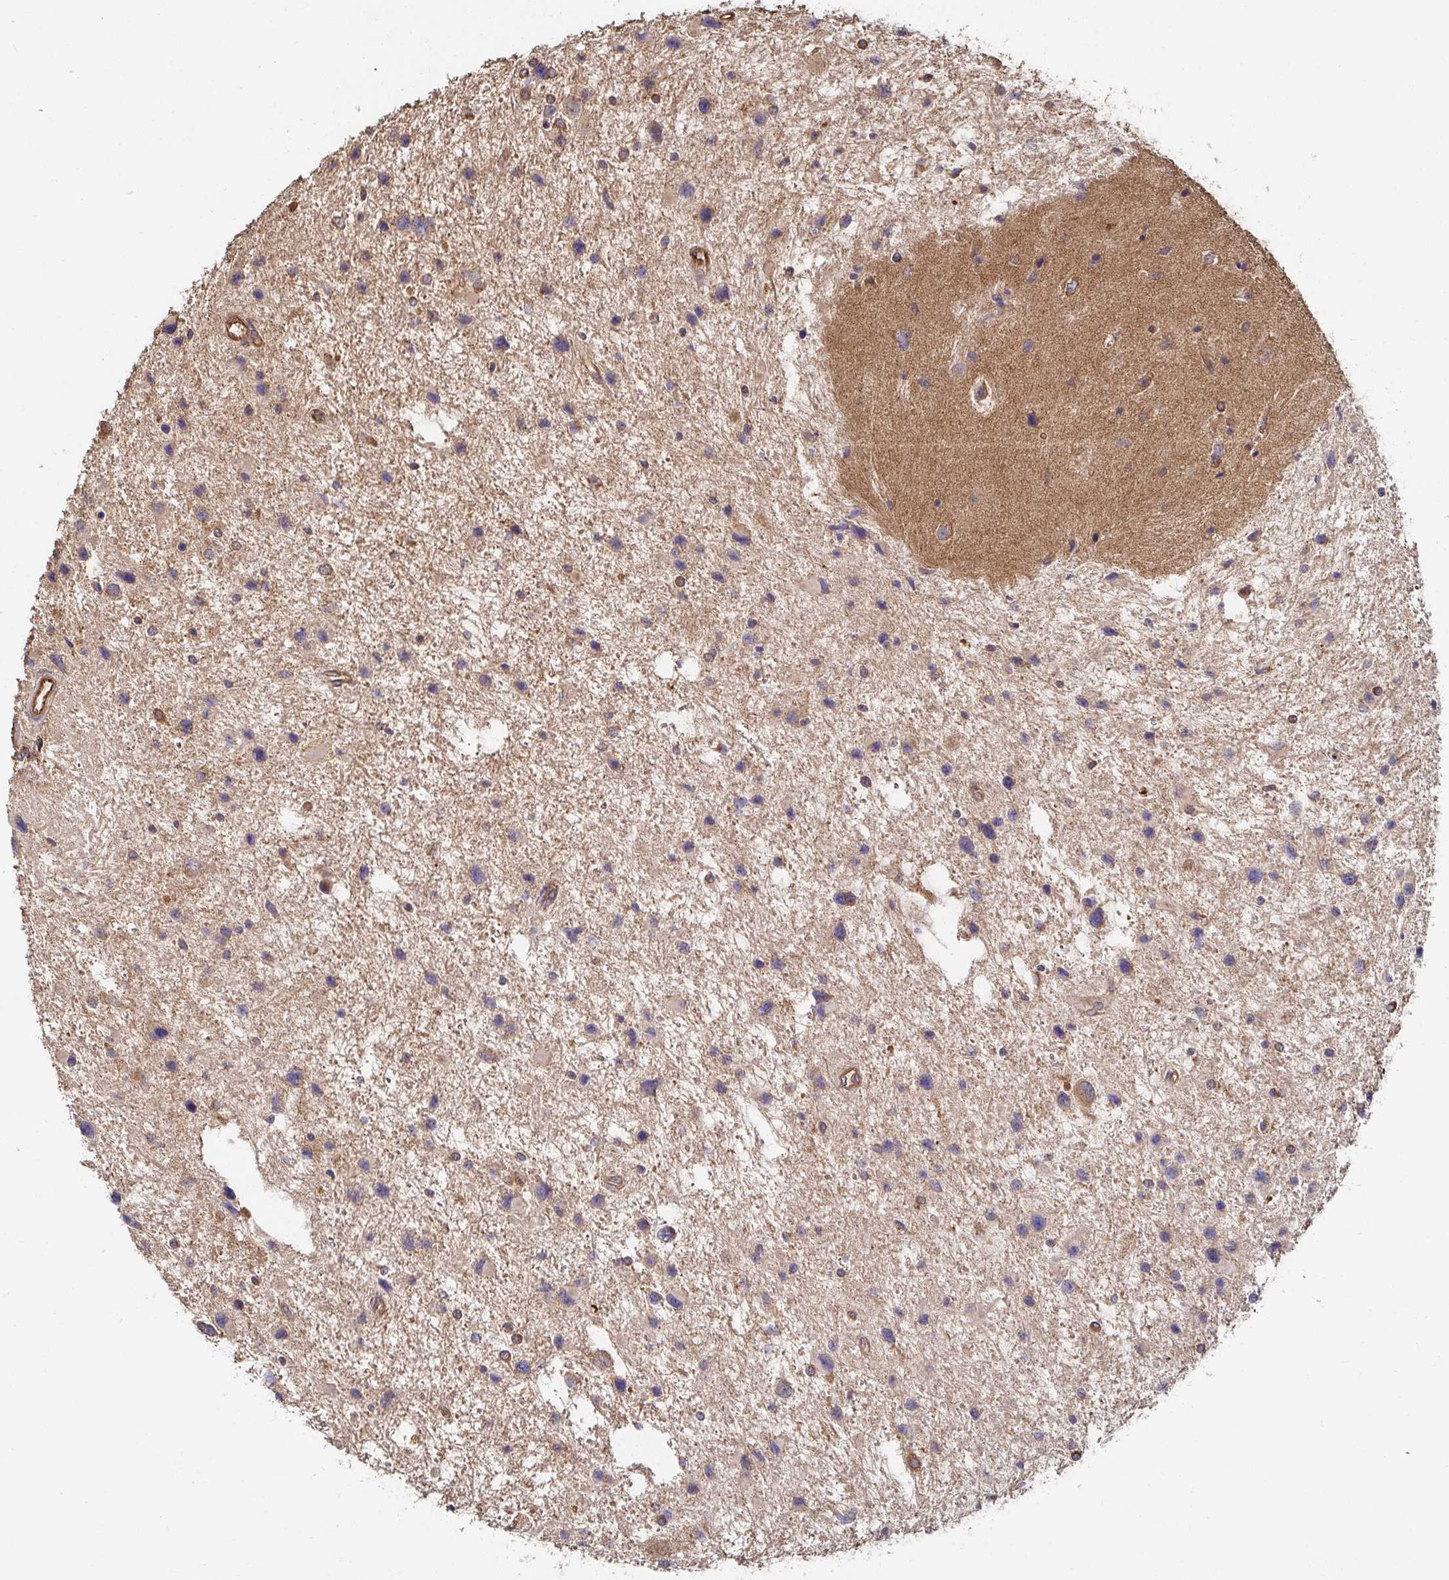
{"staining": {"intensity": "moderate", "quantity": "<25%", "location": "cytoplasmic/membranous"}, "tissue": "glioma", "cell_type": "Tumor cells", "image_type": "cancer", "snomed": [{"axis": "morphology", "description": "Glioma, malignant, Low grade"}, {"axis": "topography", "description": "Brain"}], "caption": "A histopathology image of glioma stained for a protein shows moderate cytoplasmic/membranous brown staining in tumor cells. The protein is shown in brown color, while the nuclei are stained blue.", "gene": "APBB1", "patient": {"sex": "female", "age": 32}}